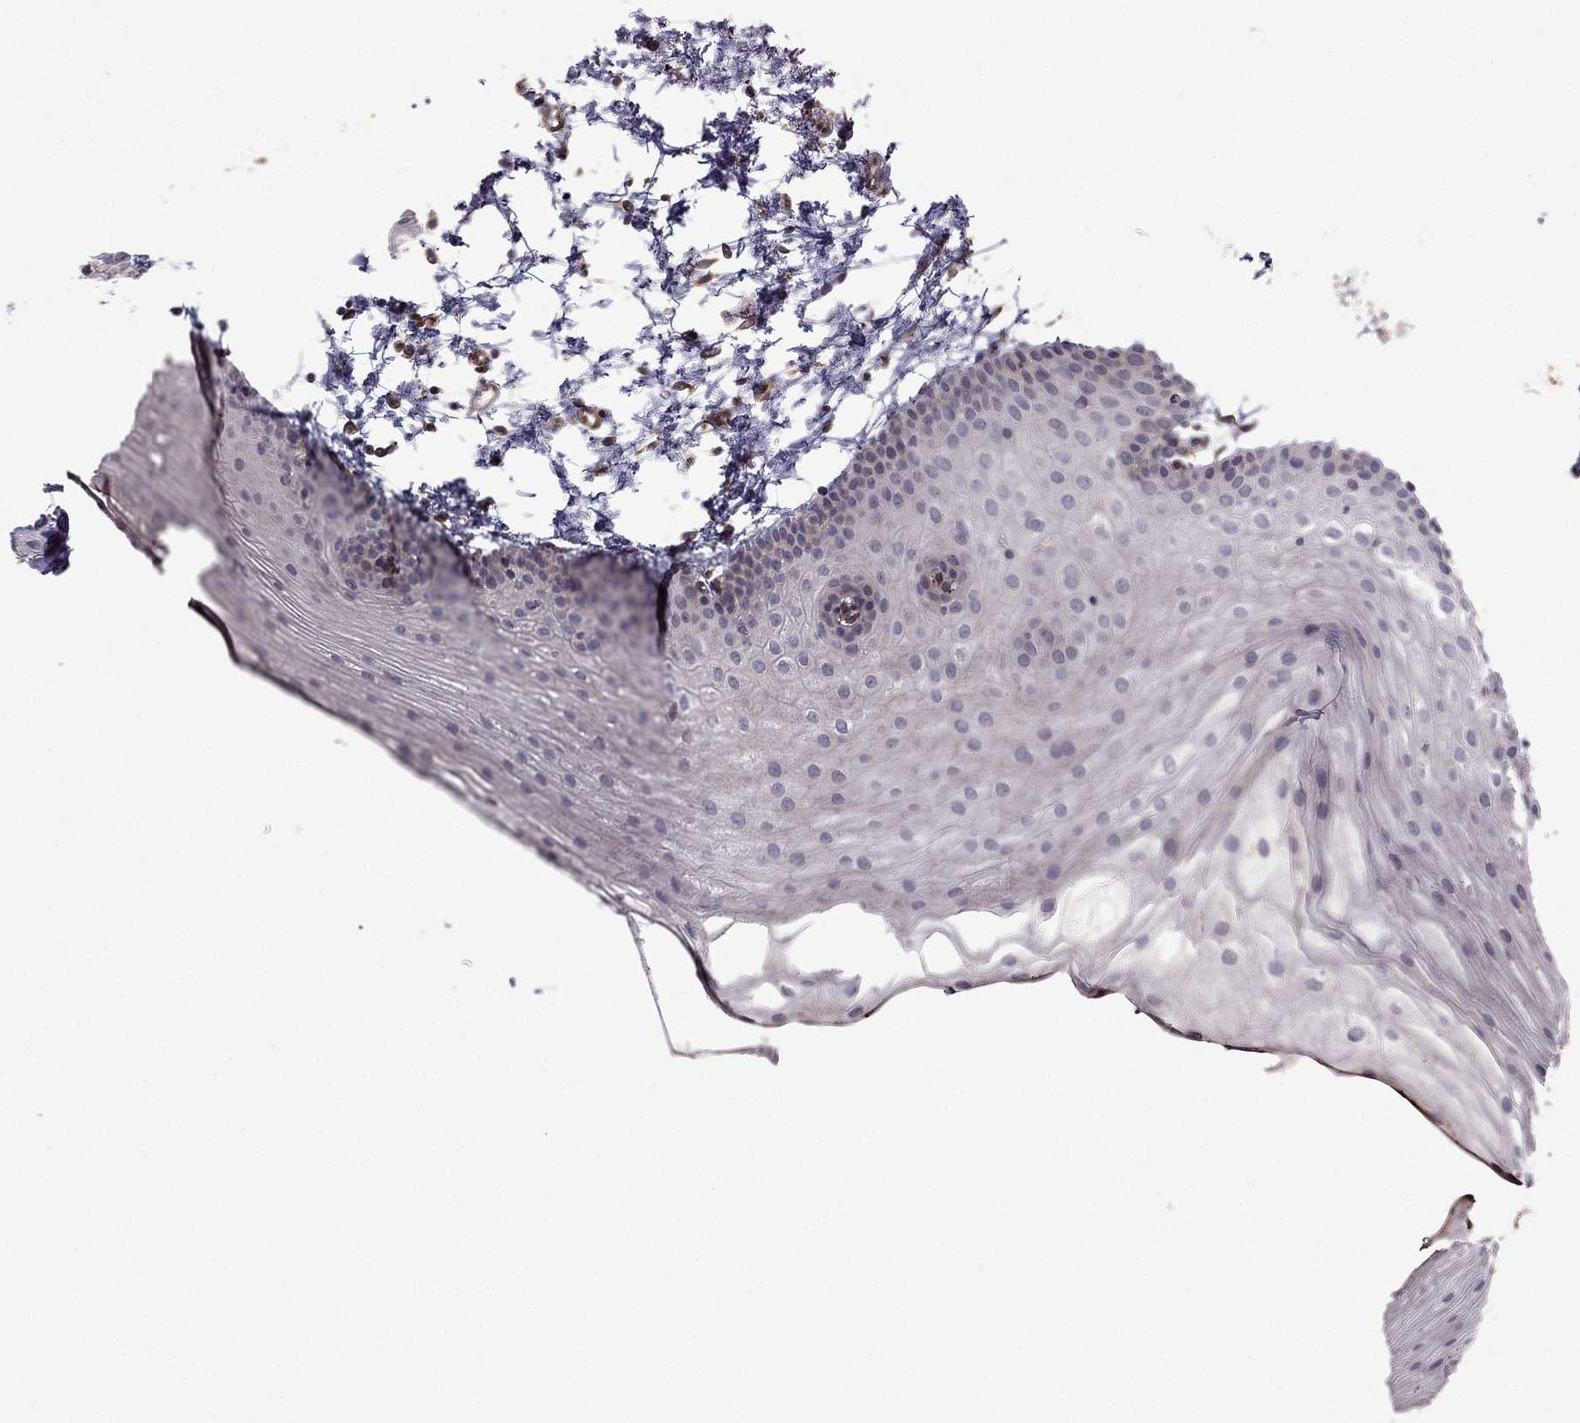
{"staining": {"intensity": "negative", "quantity": "none", "location": "none"}, "tissue": "oral mucosa", "cell_type": "Squamous epithelial cells", "image_type": "normal", "snomed": [{"axis": "morphology", "description": "Normal tissue, NOS"}, {"axis": "topography", "description": "Oral tissue"}], "caption": "This is an immunohistochemistry image of benign oral mucosa. There is no positivity in squamous epithelial cells.", "gene": "IKBIP", "patient": {"sex": "female", "age": 57}}